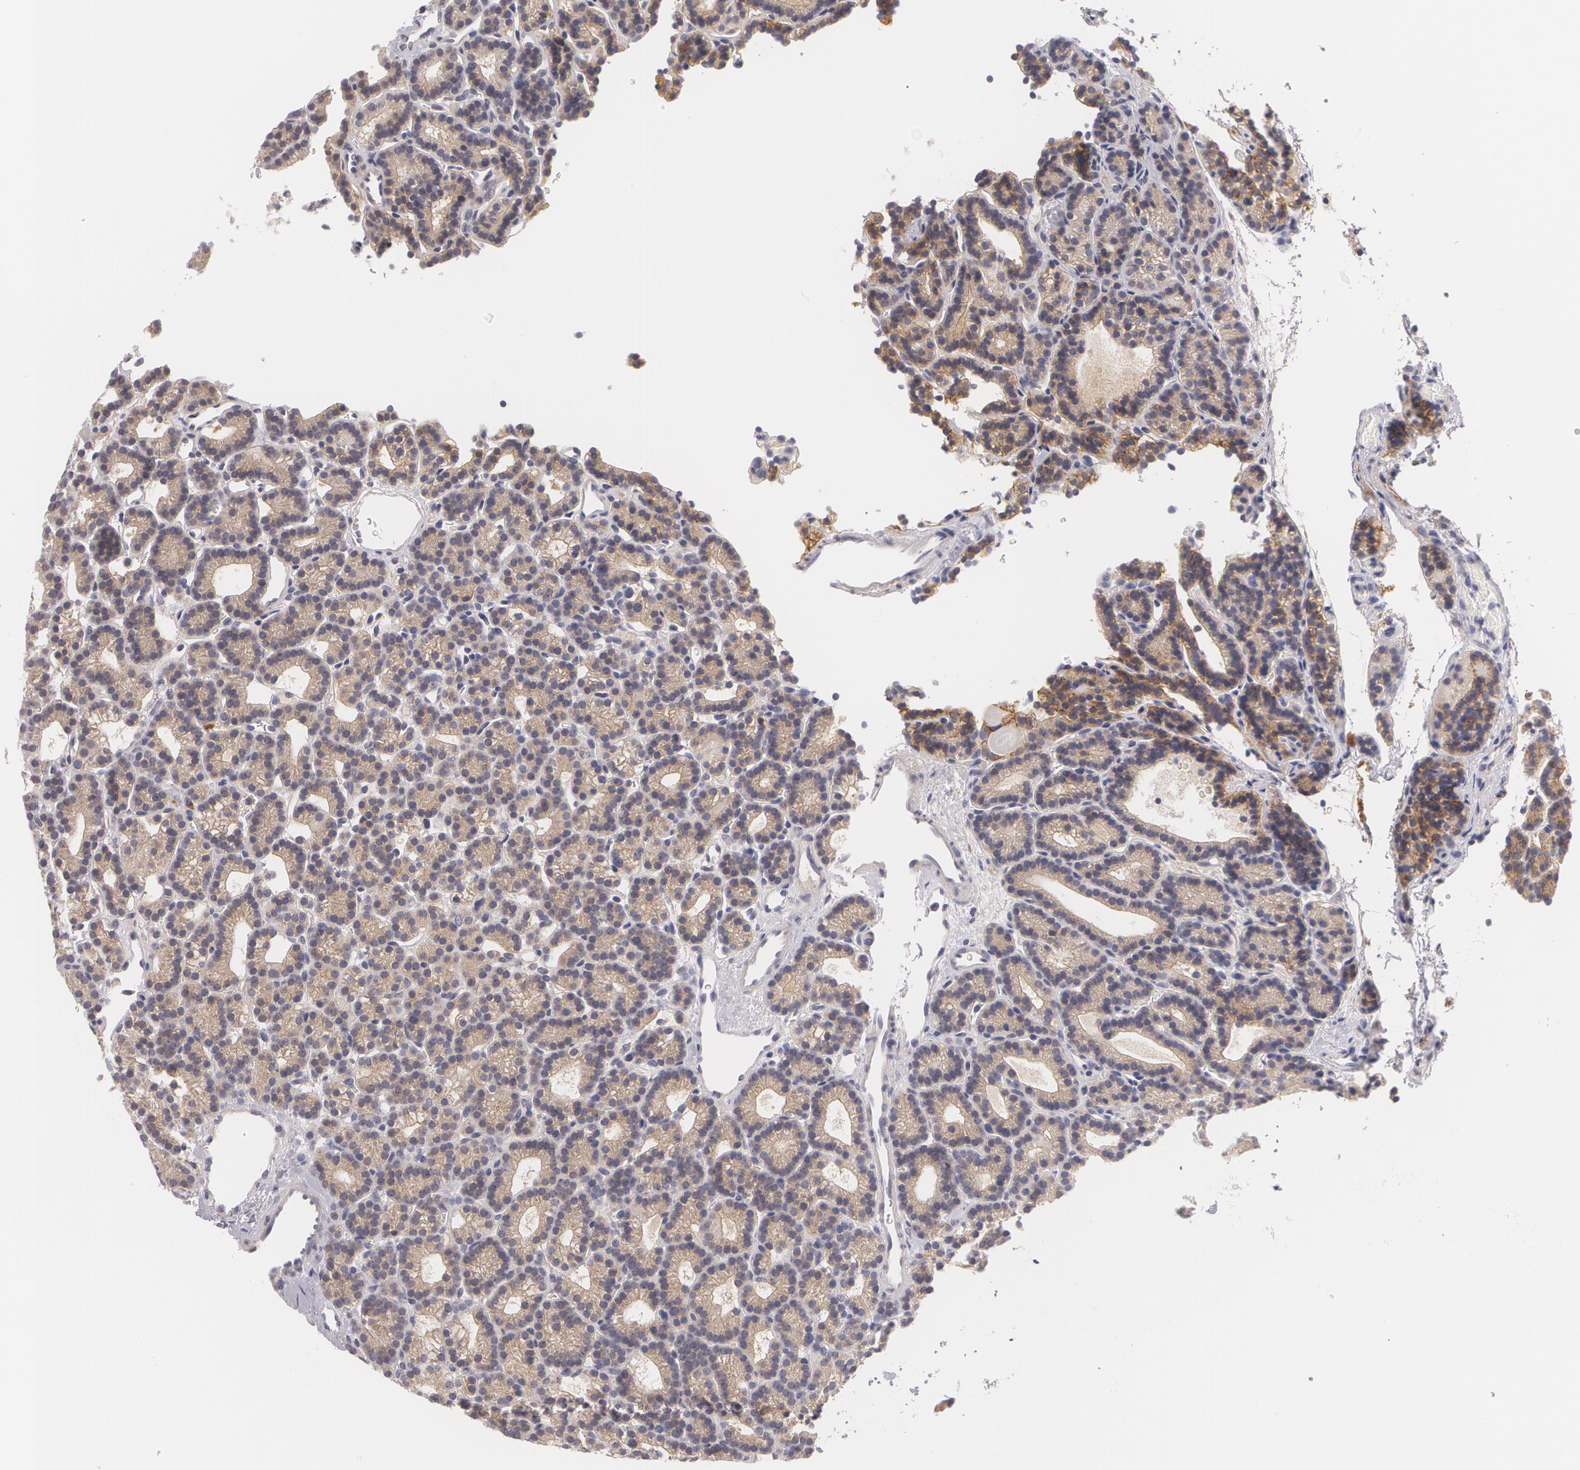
{"staining": {"intensity": "moderate", "quantity": ">75%", "location": "cytoplasmic/membranous"}, "tissue": "parathyroid gland", "cell_type": "Glandular cells", "image_type": "normal", "snomed": [{"axis": "morphology", "description": "Normal tissue, NOS"}, {"axis": "topography", "description": "Parathyroid gland"}], "caption": "IHC (DAB) staining of unremarkable parathyroid gland reveals moderate cytoplasmic/membranous protein positivity in approximately >75% of glandular cells.", "gene": "CASK", "patient": {"sex": "male", "age": 85}}